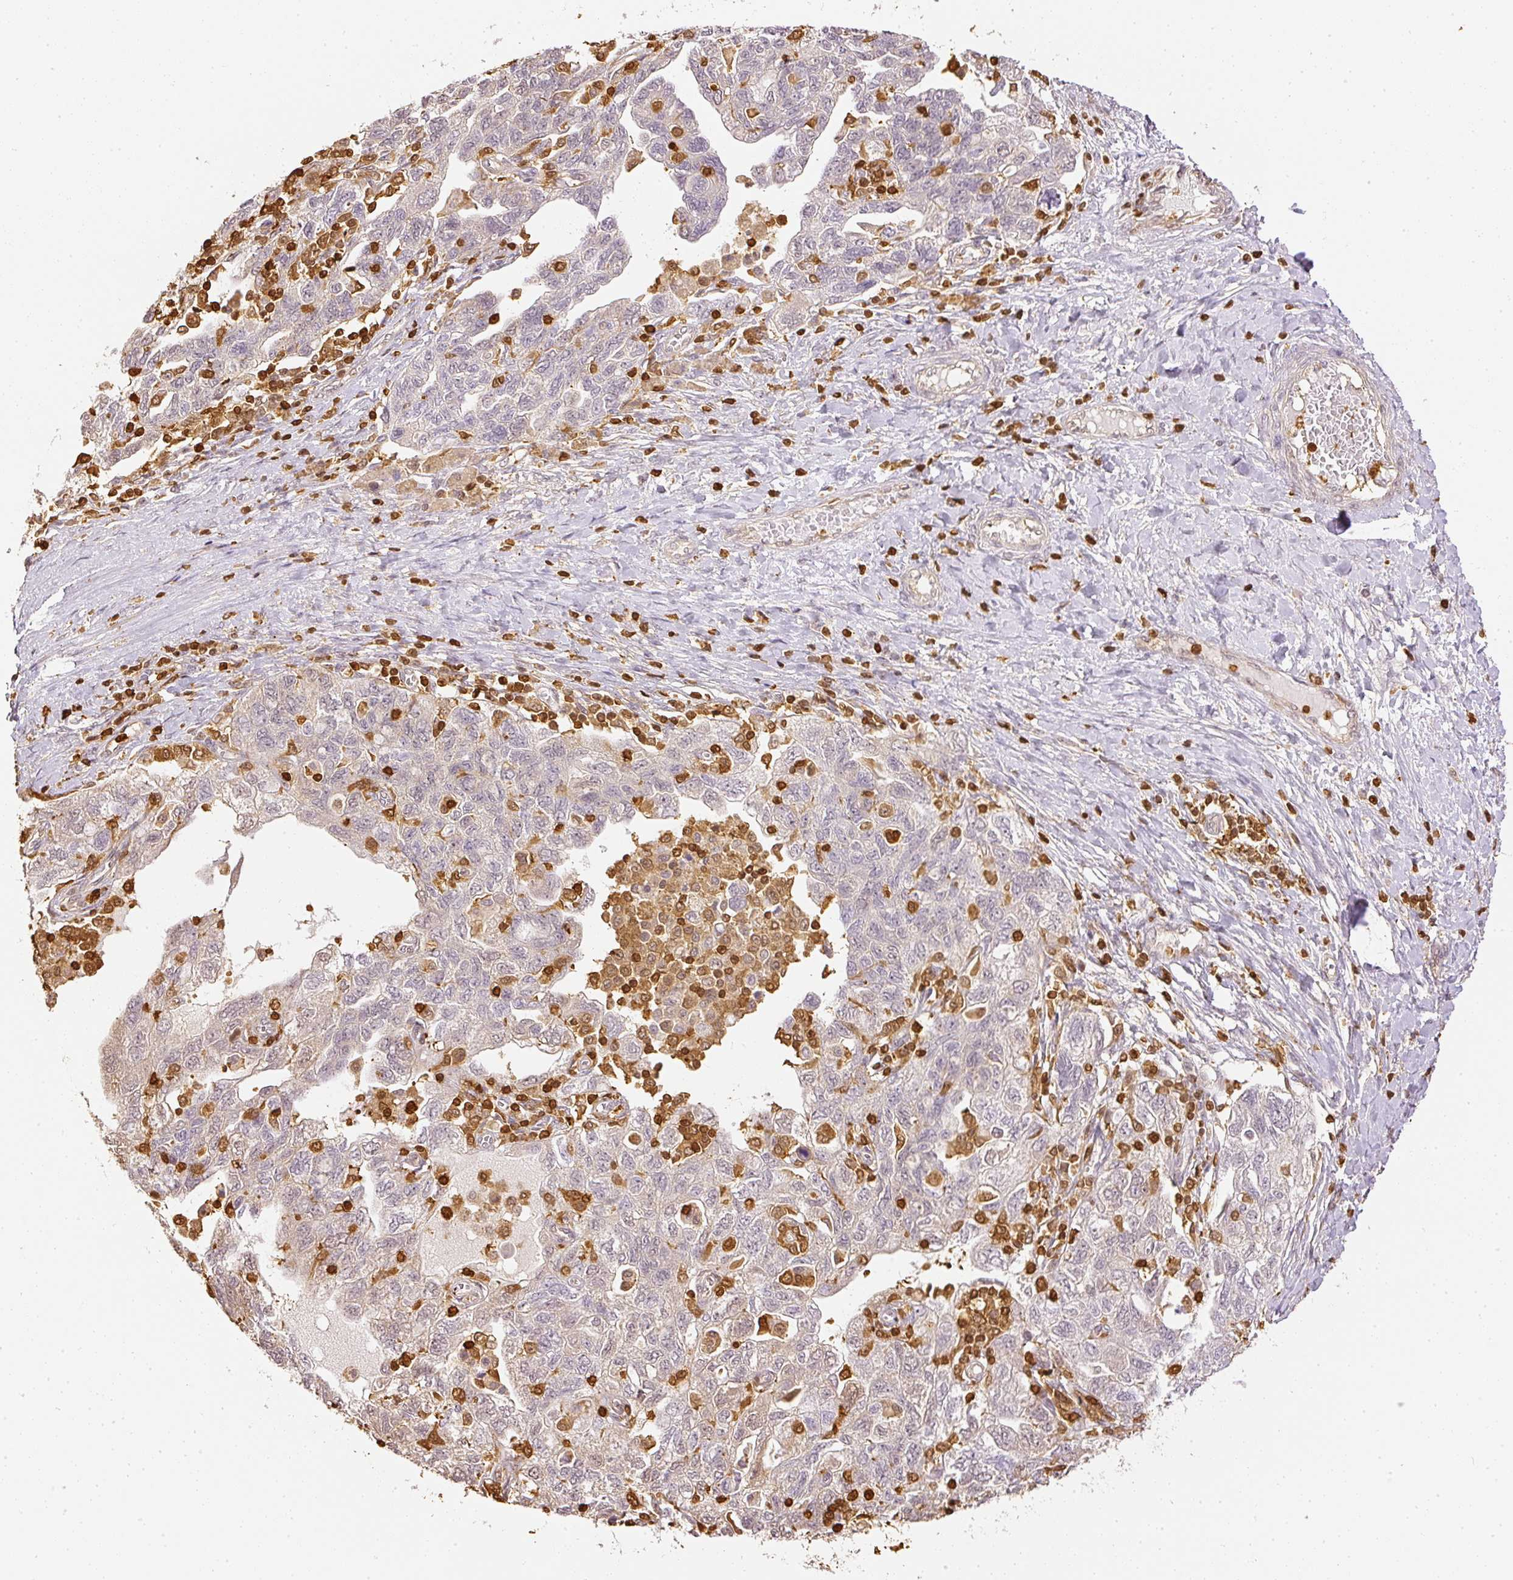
{"staining": {"intensity": "weak", "quantity": "<25%", "location": "cytoplasmic/membranous,nuclear"}, "tissue": "ovarian cancer", "cell_type": "Tumor cells", "image_type": "cancer", "snomed": [{"axis": "morphology", "description": "Carcinoma, NOS"}, {"axis": "morphology", "description": "Cystadenocarcinoma, serous, NOS"}, {"axis": "topography", "description": "Ovary"}], "caption": "This is an IHC histopathology image of ovarian cancer. There is no staining in tumor cells.", "gene": "PFN1", "patient": {"sex": "female", "age": 69}}